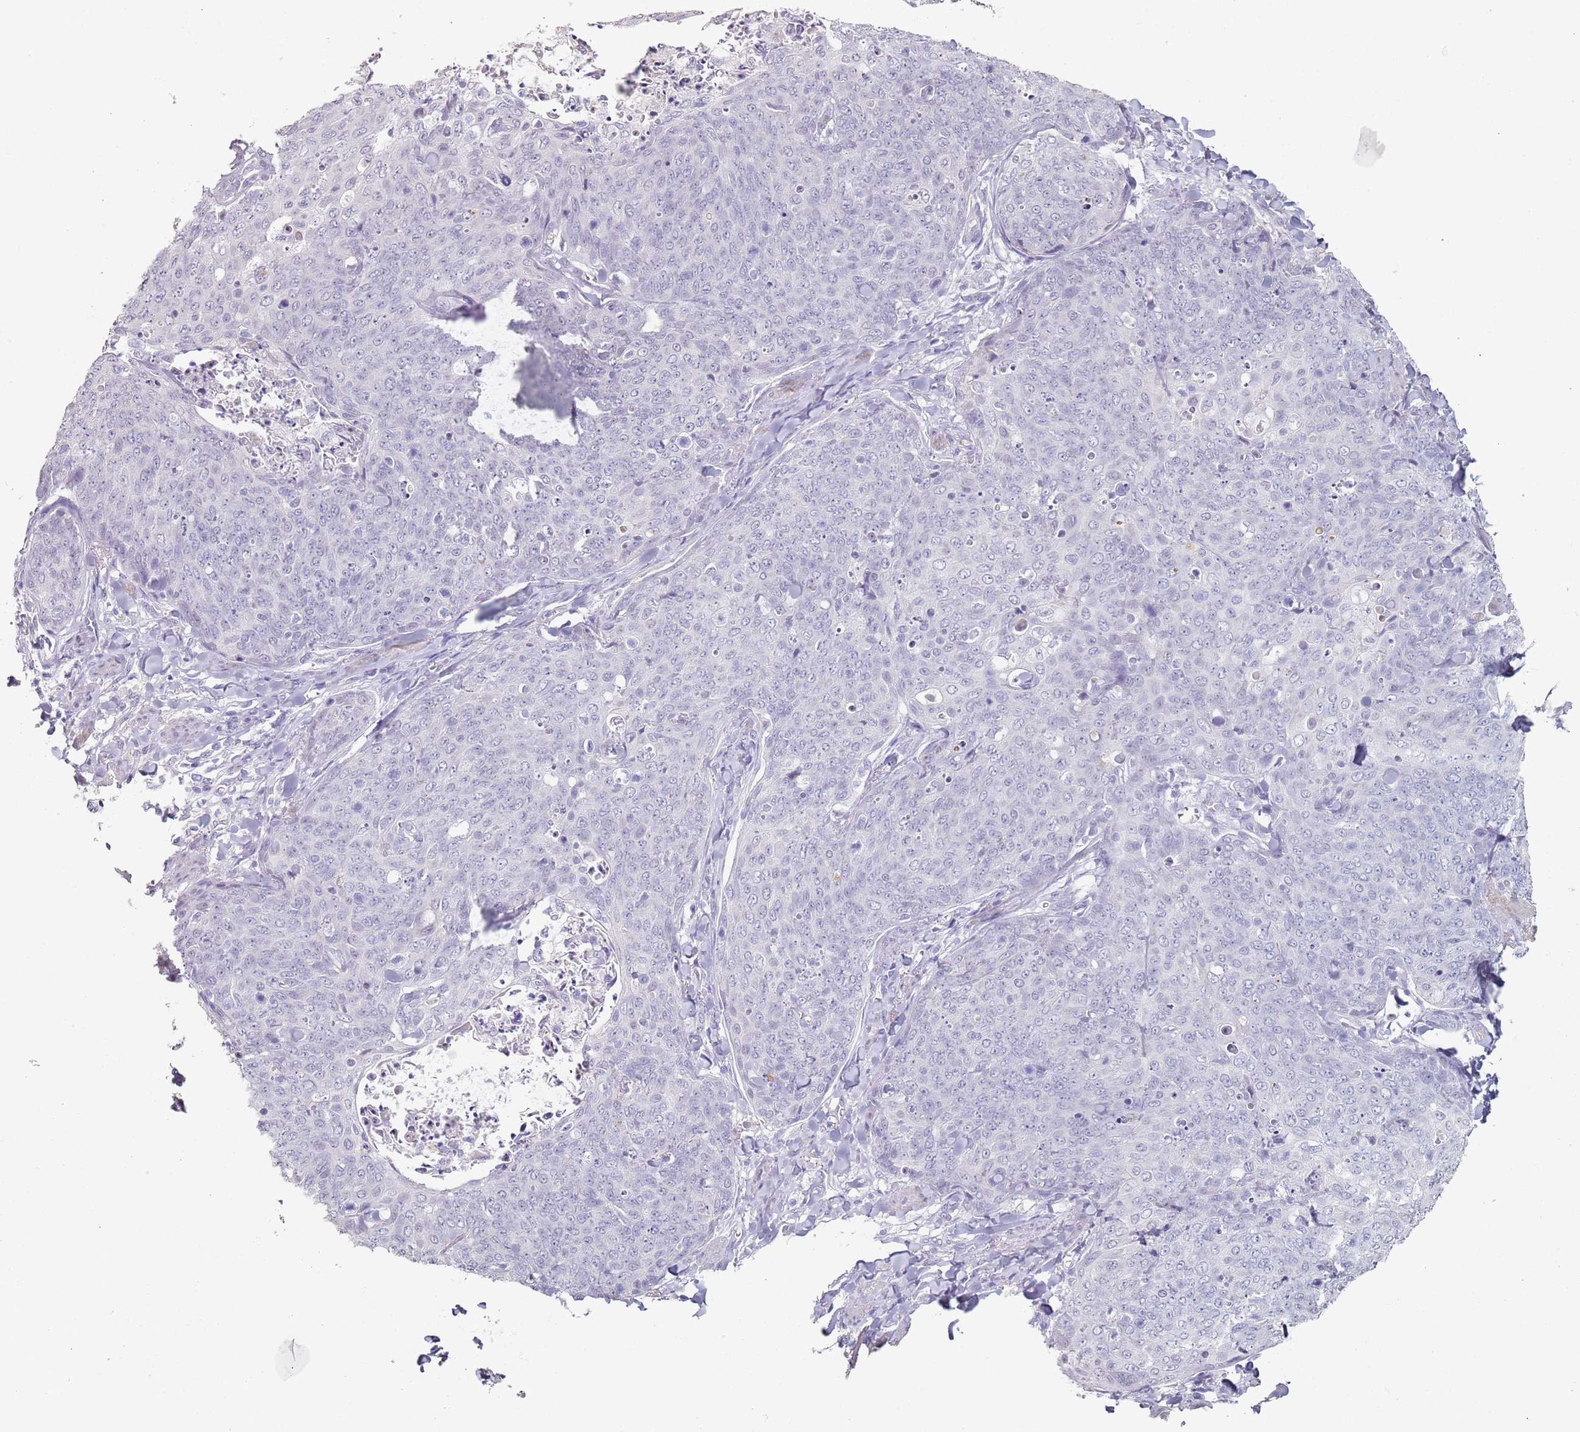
{"staining": {"intensity": "negative", "quantity": "none", "location": "none"}, "tissue": "skin cancer", "cell_type": "Tumor cells", "image_type": "cancer", "snomed": [{"axis": "morphology", "description": "Squamous cell carcinoma, NOS"}, {"axis": "topography", "description": "Skin"}, {"axis": "topography", "description": "Vulva"}], "caption": "DAB immunohistochemical staining of human squamous cell carcinoma (skin) reveals no significant staining in tumor cells. (DAB (3,3'-diaminobenzidine) IHC with hematoxylin counter stain).", "gene": "DNAH11", "patient": {"sex": "female", "age": 85}}